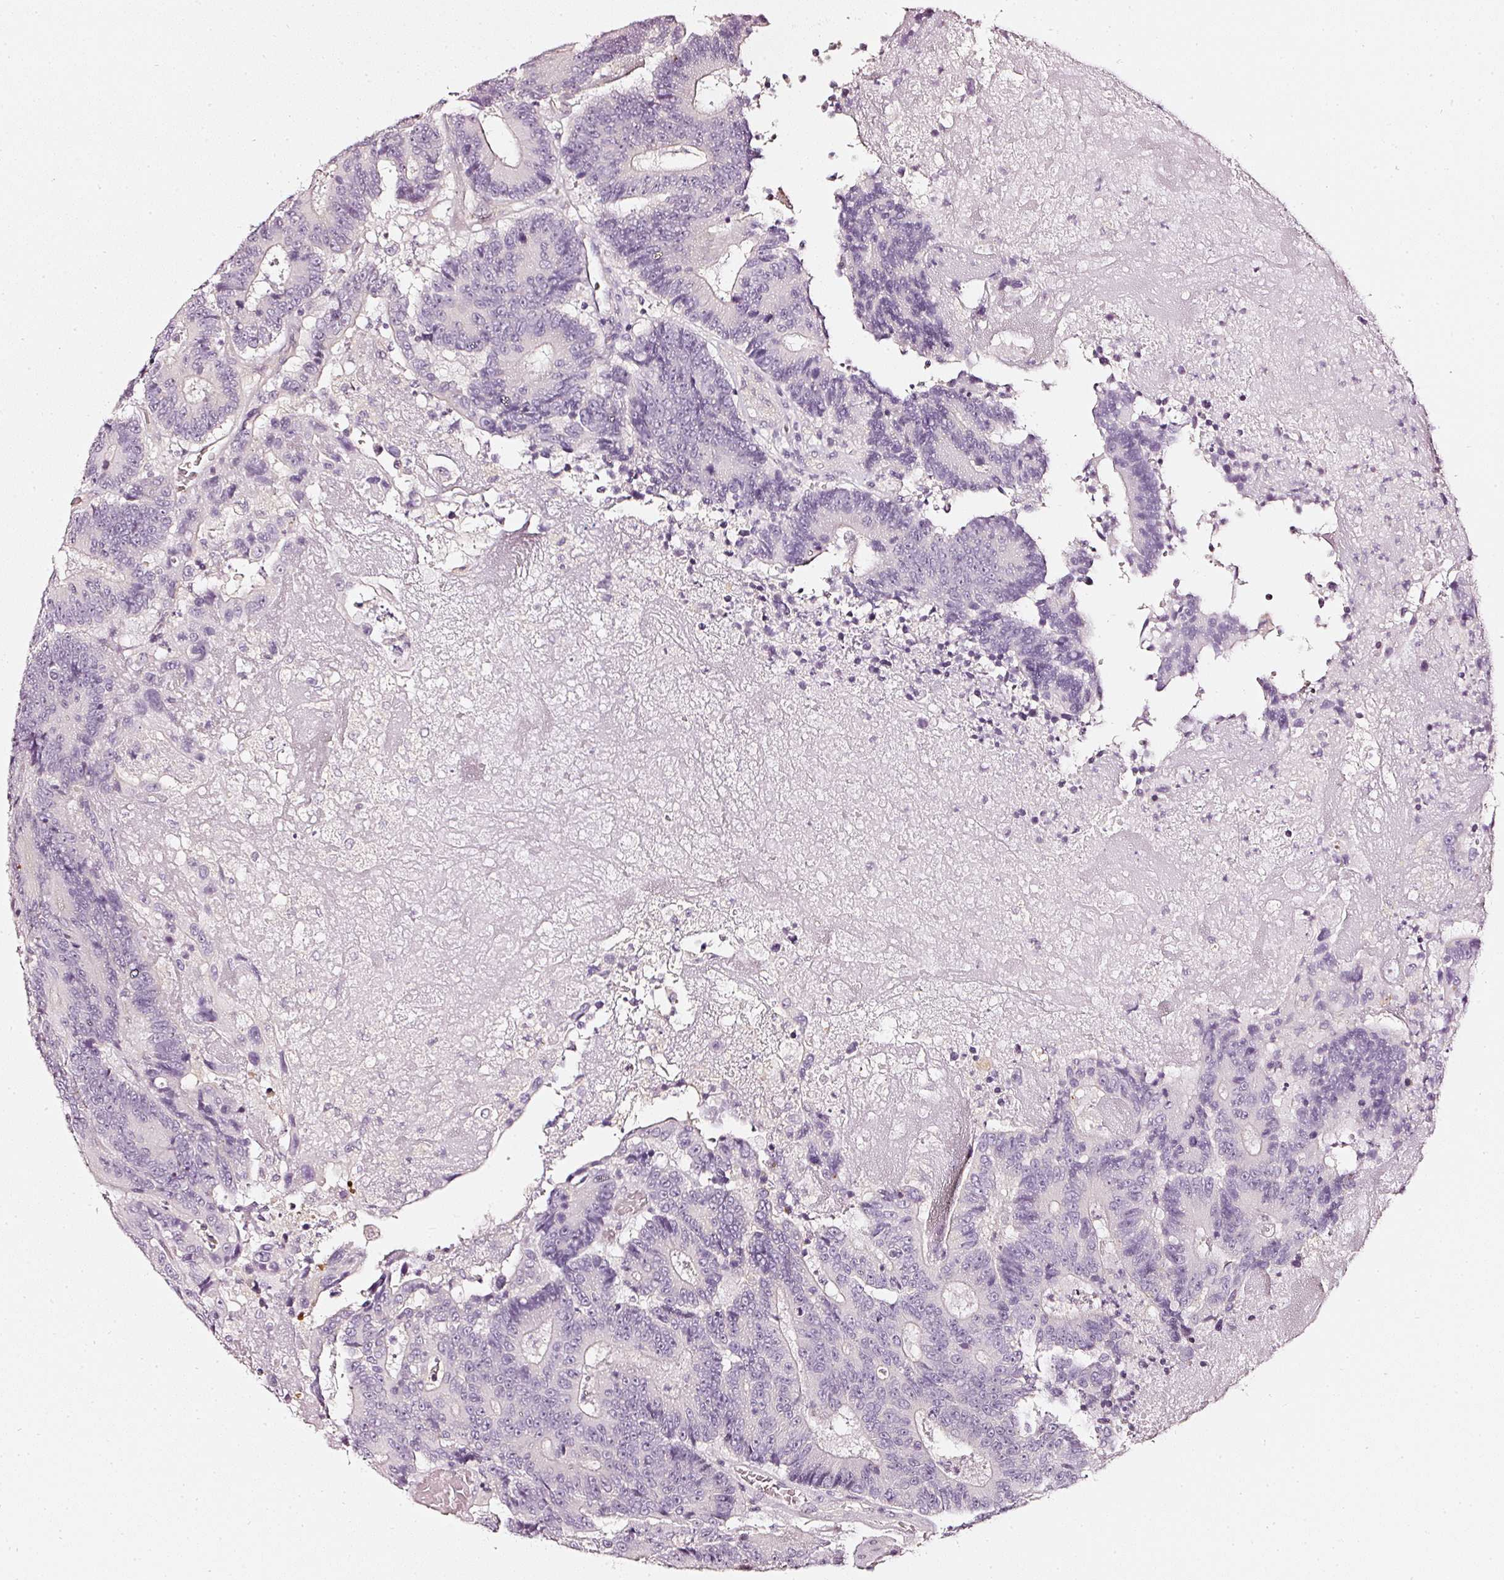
{"staining": {"intensity": "negative", "quantity": "none", "location": "none"}, "tissue": "colorectal cancer", "cell_type": "Tumor cells", "image_type": "cancer", "snomed": [{"axis": "morphology", "description": "Adenocarcinoma, NOS"}, {"axis": "topography", "description": "Colon"}], "caption": "Immunohistochemistry histopathology image of human colorectal cancer stained for a protein (brown), which displays no staining in tumor cells.", "gene": "CNP", "patient": {"sex": "male", "age": 83}}